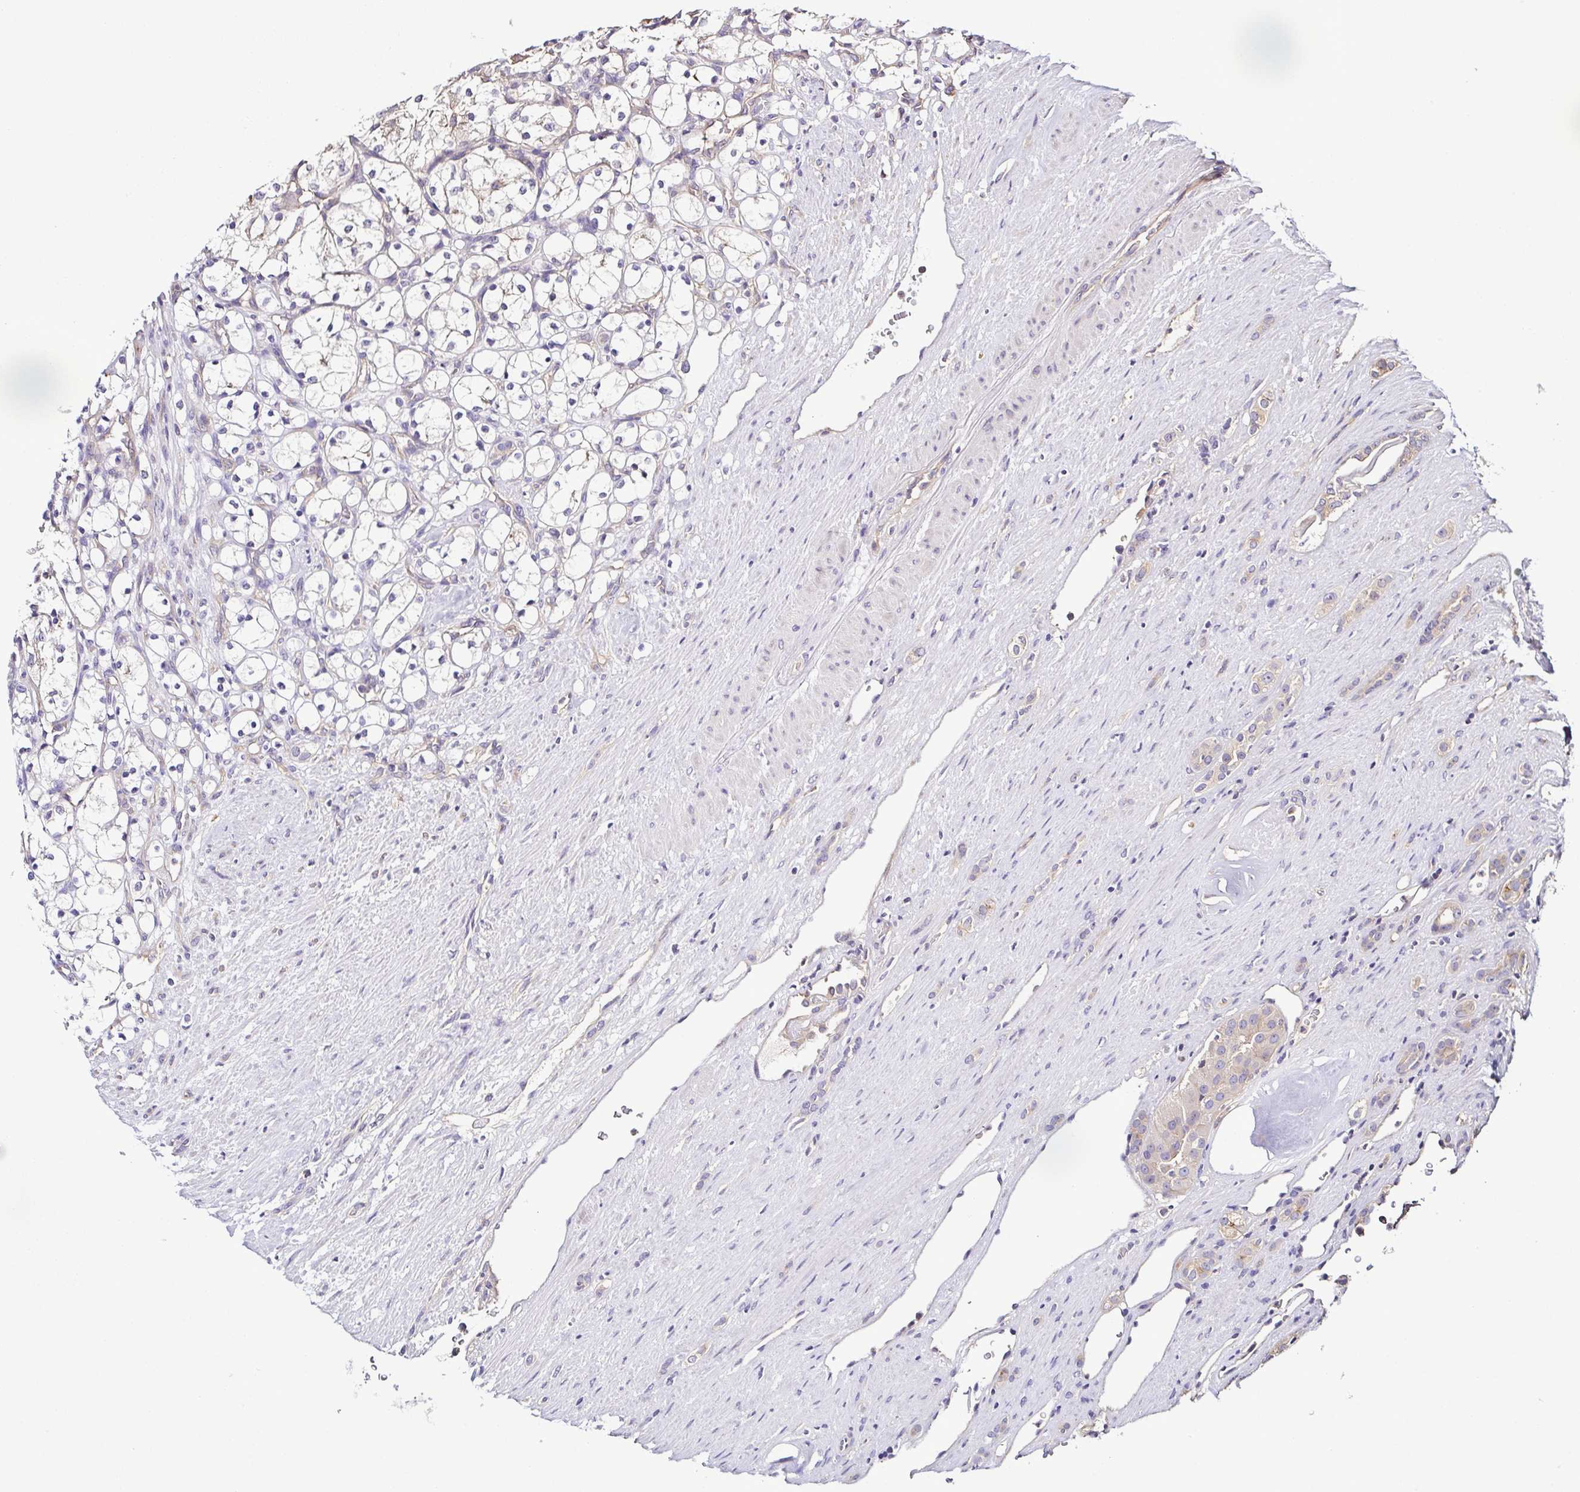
{"staining": {"intensity": "negative", "quantity": "none", "location": "none"}, "tissue": "renal cancer", "cell_type": "Tumor cells", "image_type": "cancer", "snomed": [{"axis": "morphology", "description": "Adenocarcinoma, NOS"}, {"axis": "topography", "description": "Kidney"}], "caption": "A high-resolution micrograph shows IHC staining of renal cancer, which exhibits no significant staining in tumor cells.", "gene": "LMOD2", "patient": {"sex": "female", "age": 69}}